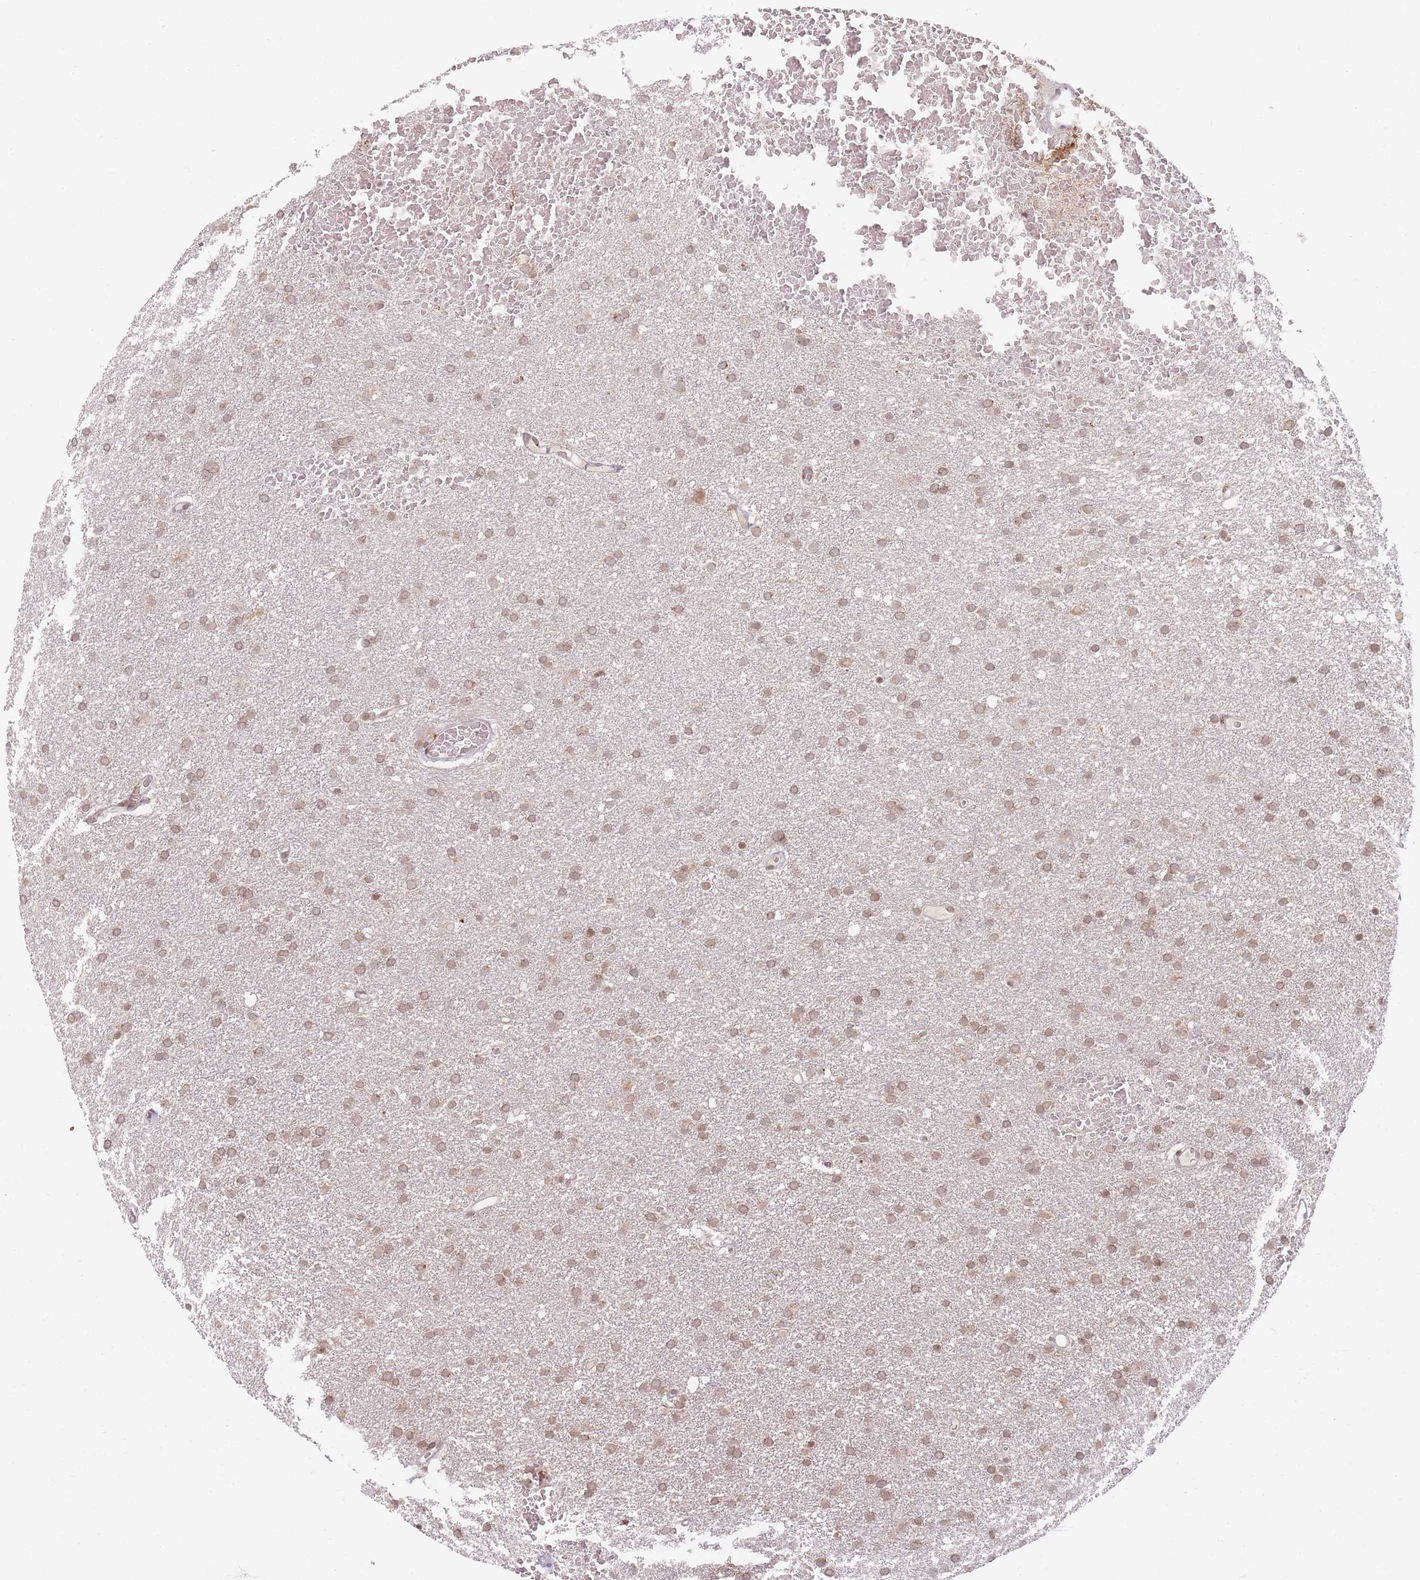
{"staining": {"intensity": "weak", "quantity": ">75%", "location": "nuclear"}, "tissue": "glioma", "cell_type": "Tumor cells", "image_type": "cancer", "snomed": [{"axis": "morphology", "description": "Glioma, malignant, High grade"}, {"axis": "topography", "description": "Cerebral cortex"}], "caption": "Protein positivity by immunohistochemistry reveals weak nuclear staining in about >75% of tumor cells in malignant glioma (high-grade).", "gene": "SPATA45", "patient": {"sex": "female", "age": 36}}